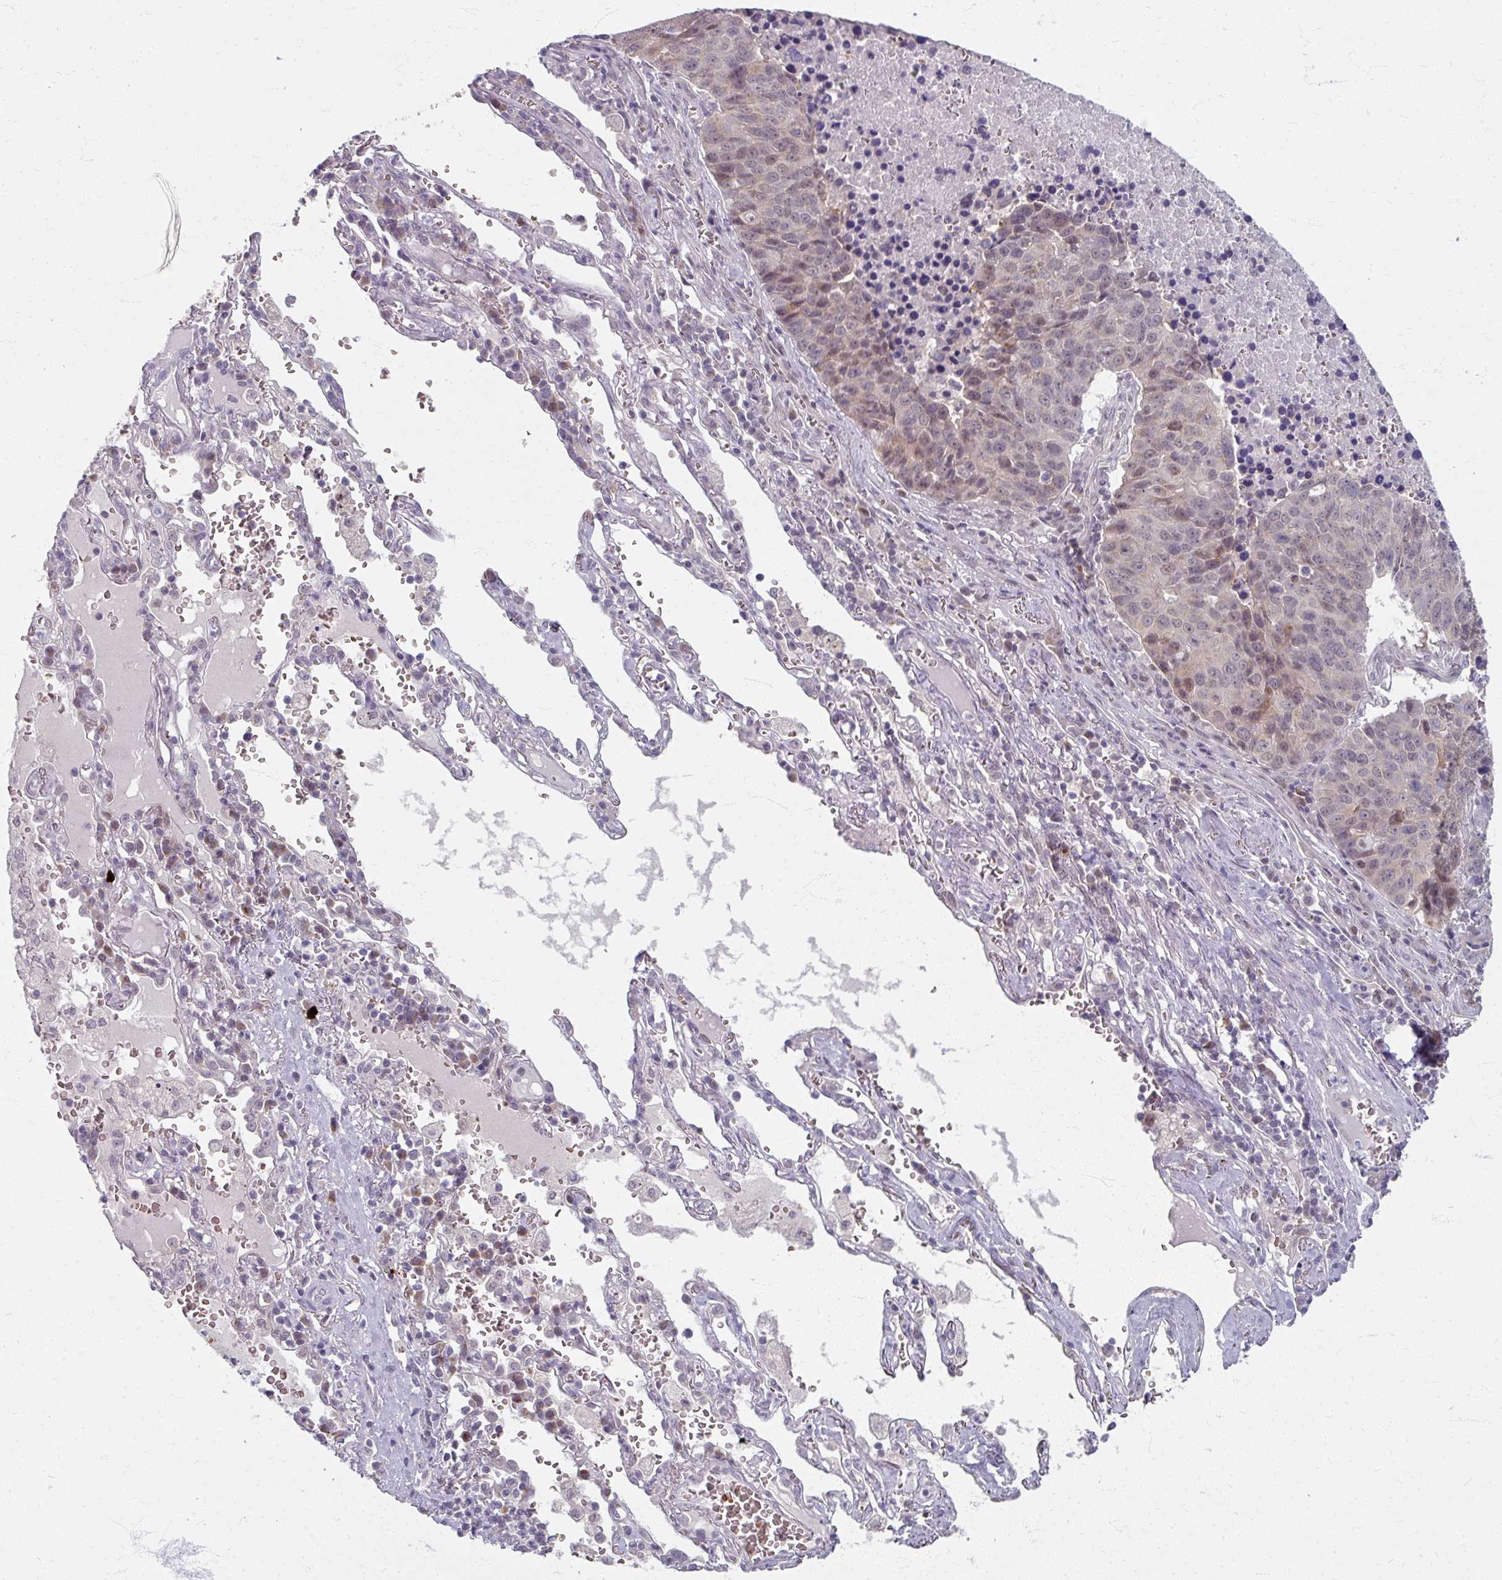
{"staining": {"intensity": "weak", "quantity": "<25%", "location": "cytoplasmic/membranous,nuclear"}, "tissue": "lung cancer", "cell_type": "Tumor cells", "image_type": "cancer", "snomed": [{"axis": "morphology", "description": "Squamous cell carcinoma, NOS"}, {"axis": "topography", "description": "Lung"}], "caption": "IHC micrograph of squamous cell carcinoma (lung) stained for a protein (brown), which displays no expression in tumor cells.", "gene": "KMT5C", "patient": {"sex": "female", "age": 66}}